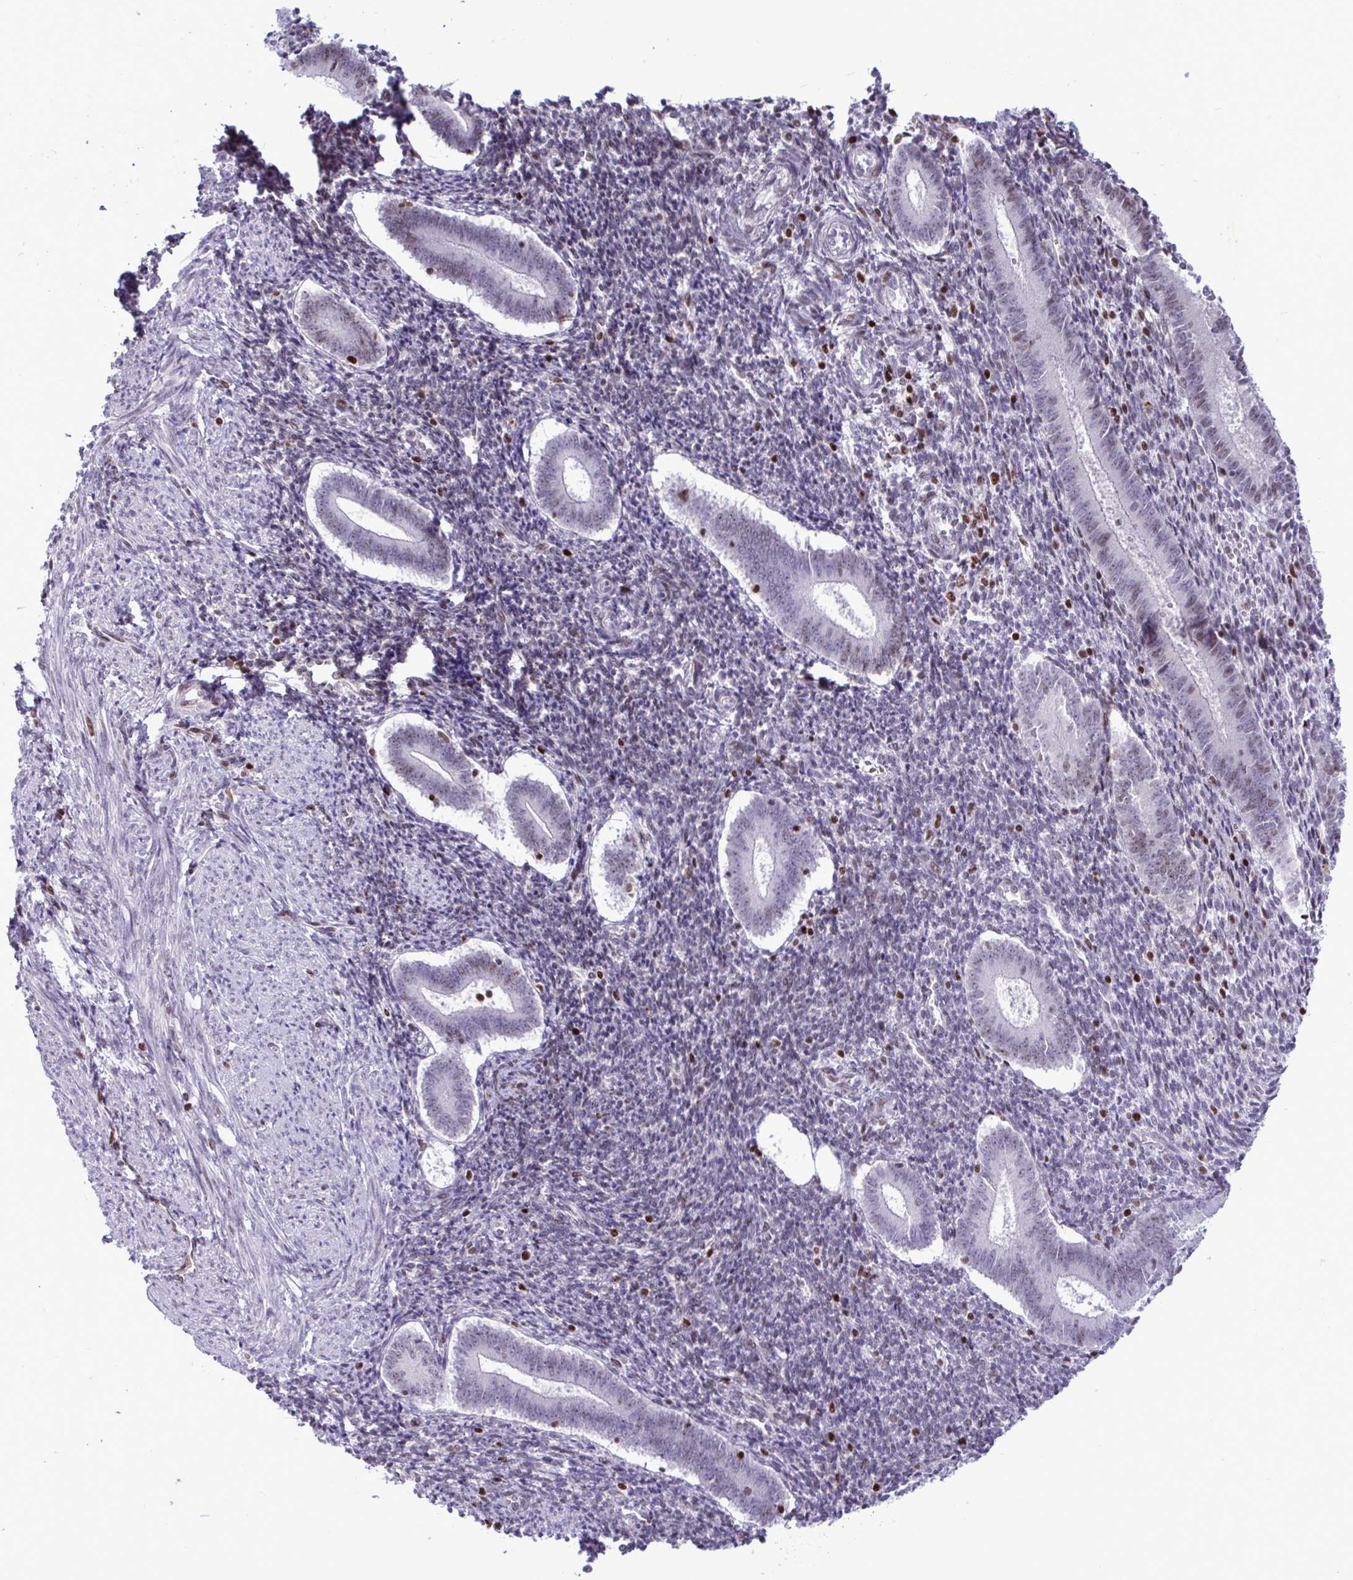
{"staining": {"intensity": "weak", "quantity": "<25%", "location": "nuclear"}, "tissue": "endometrium", "cell_type": "Cells in endometrial stroma", "image_type": "normal", "snomed": [{"axis": "morphology", "description": "Normal tissue, NOS"}, {"axis": "topography", "description": "Endometrium"}], "caption": "The histopathology image exhibits no significant expression in cells in endometrial stroma of endometrium.", "gene": "HMGB2", "patient": {"sex": "female", "age": 25}}